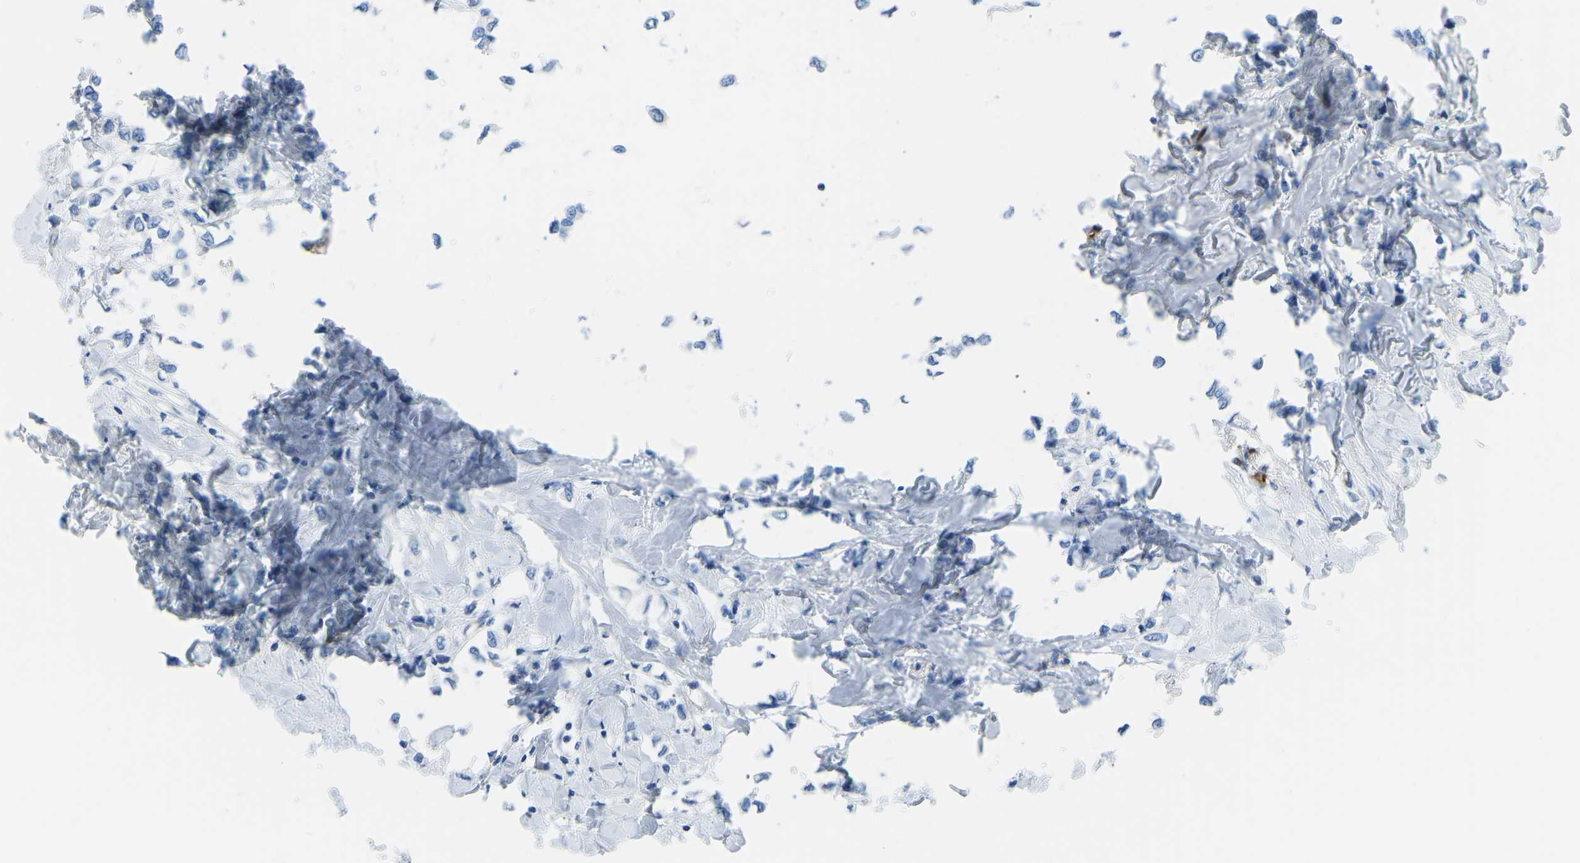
{"staining": {"intensity": "negative", "quantity": "none", "location": "none"}, "tissue": "breast cancer", "cell_type": "Tumor cells", "image_type": "cancer", "snomed": [{"axis": "morphology", "description": "Lobular carcinoma"}, {"axis": "topography", "description": "Breast"}], "caption": "The photomicrograph reveals no significant positivity in tumor cells of breast cancer (lobular carcinoma).", "gene": "COL15A1", "patient": {"sex": "female", "age": 51}}